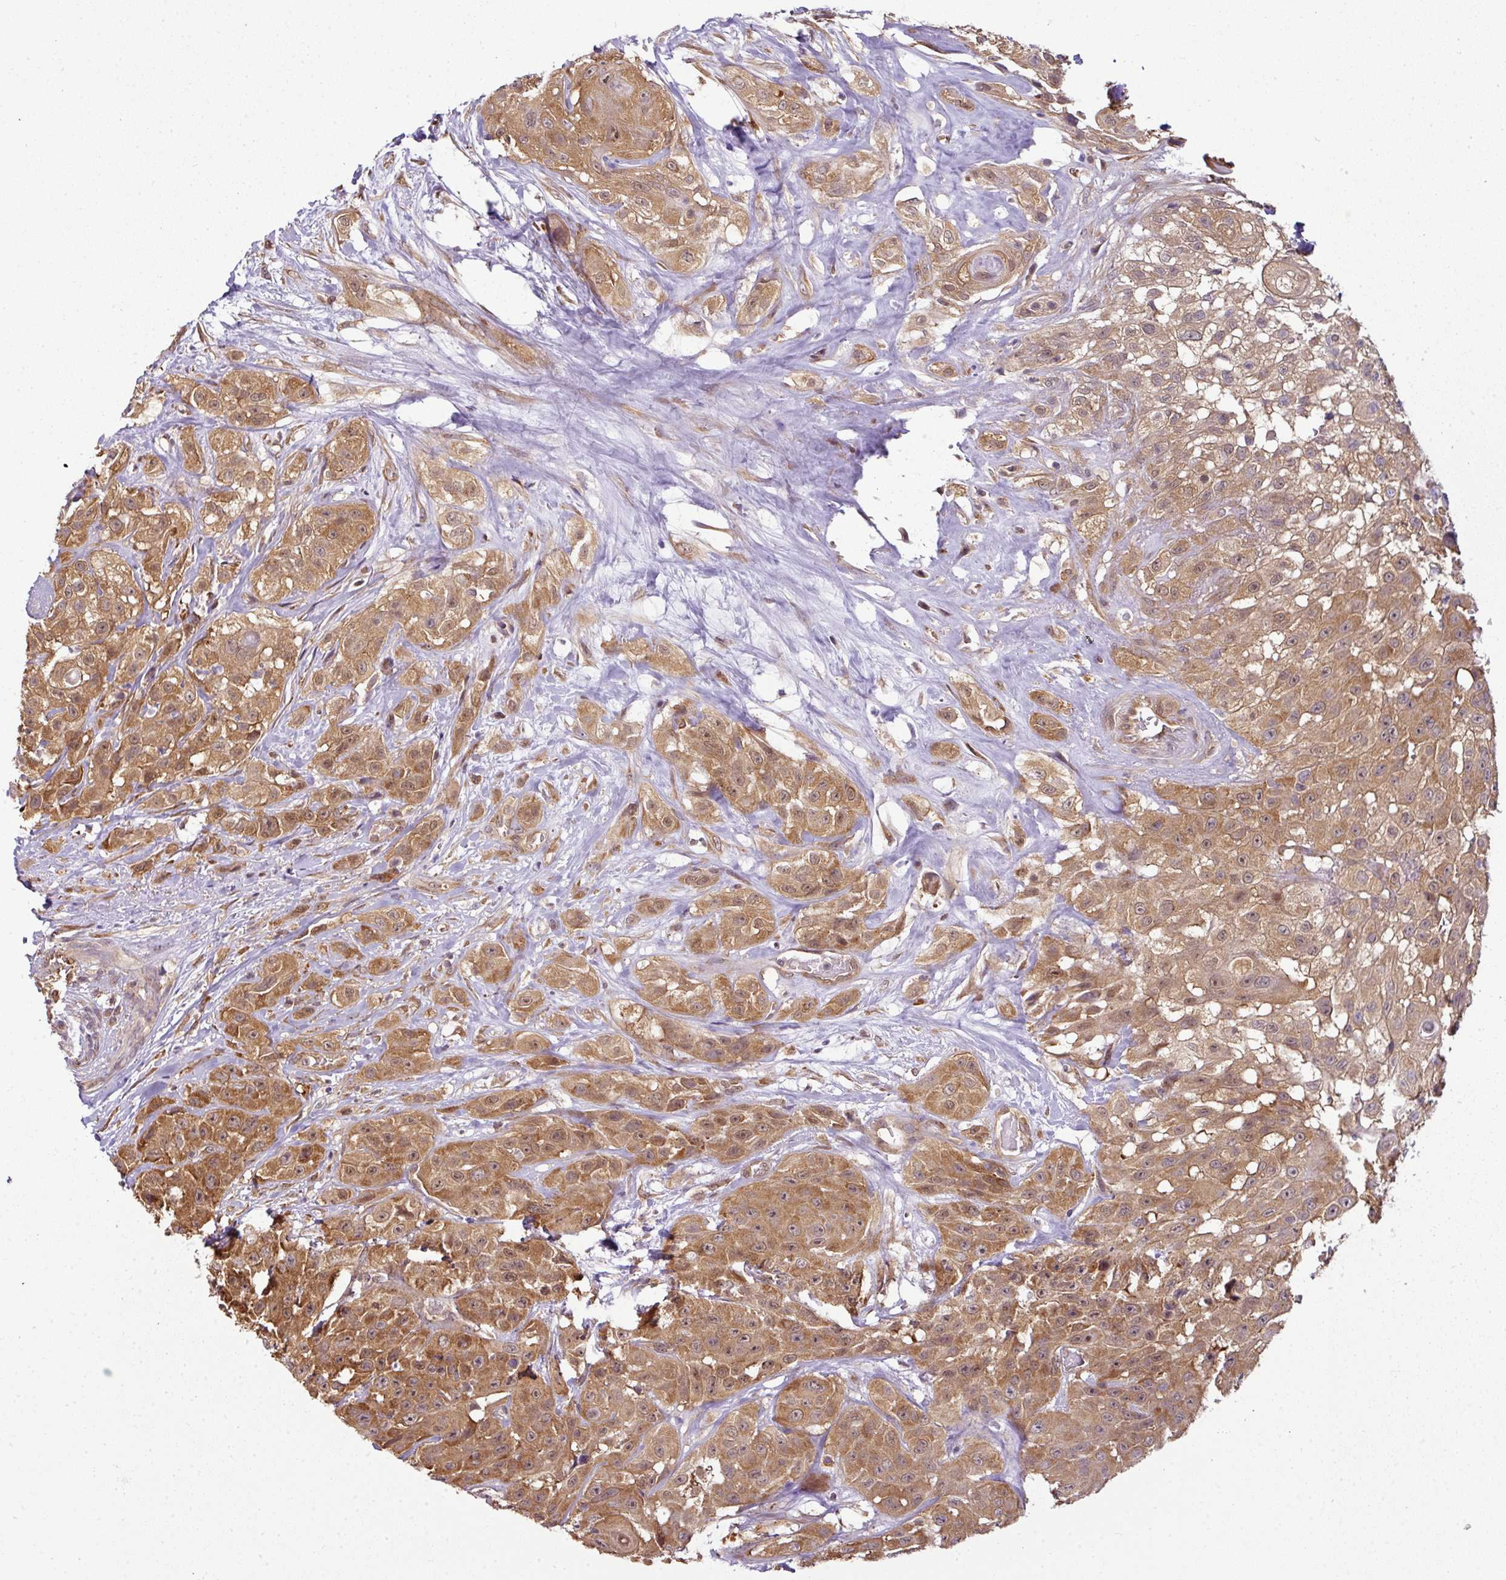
{"staining": {"intensity": "moderate", "quantity": ">75%", "location": "cytoplasmic/membranous,nuclear"}, "tissue": "head and neck cancer", "cell_type": "Tumor cells", "image_type": "cancer", "snomed": [{"axis": "morphology", "description": "Squamous cell carcinoma, NOS"}, {"axis": "topography", "description": "Head-Neck"}], "caption": "Immunohistochemistry histopathology image of neoplastic tissue: human head and neck squamous cell carcinoma stained using immunohistochemistry (IHC) demonstrates medium levels of moderate protein expression localized specifically in the cytoplasmic/membranous and nuclear of tumor cells, appearing as a cytoplasmic/membranous and nuclear brown color.", "gene": "RBM4B", "patient": {"sex": "male", "age": 83}}